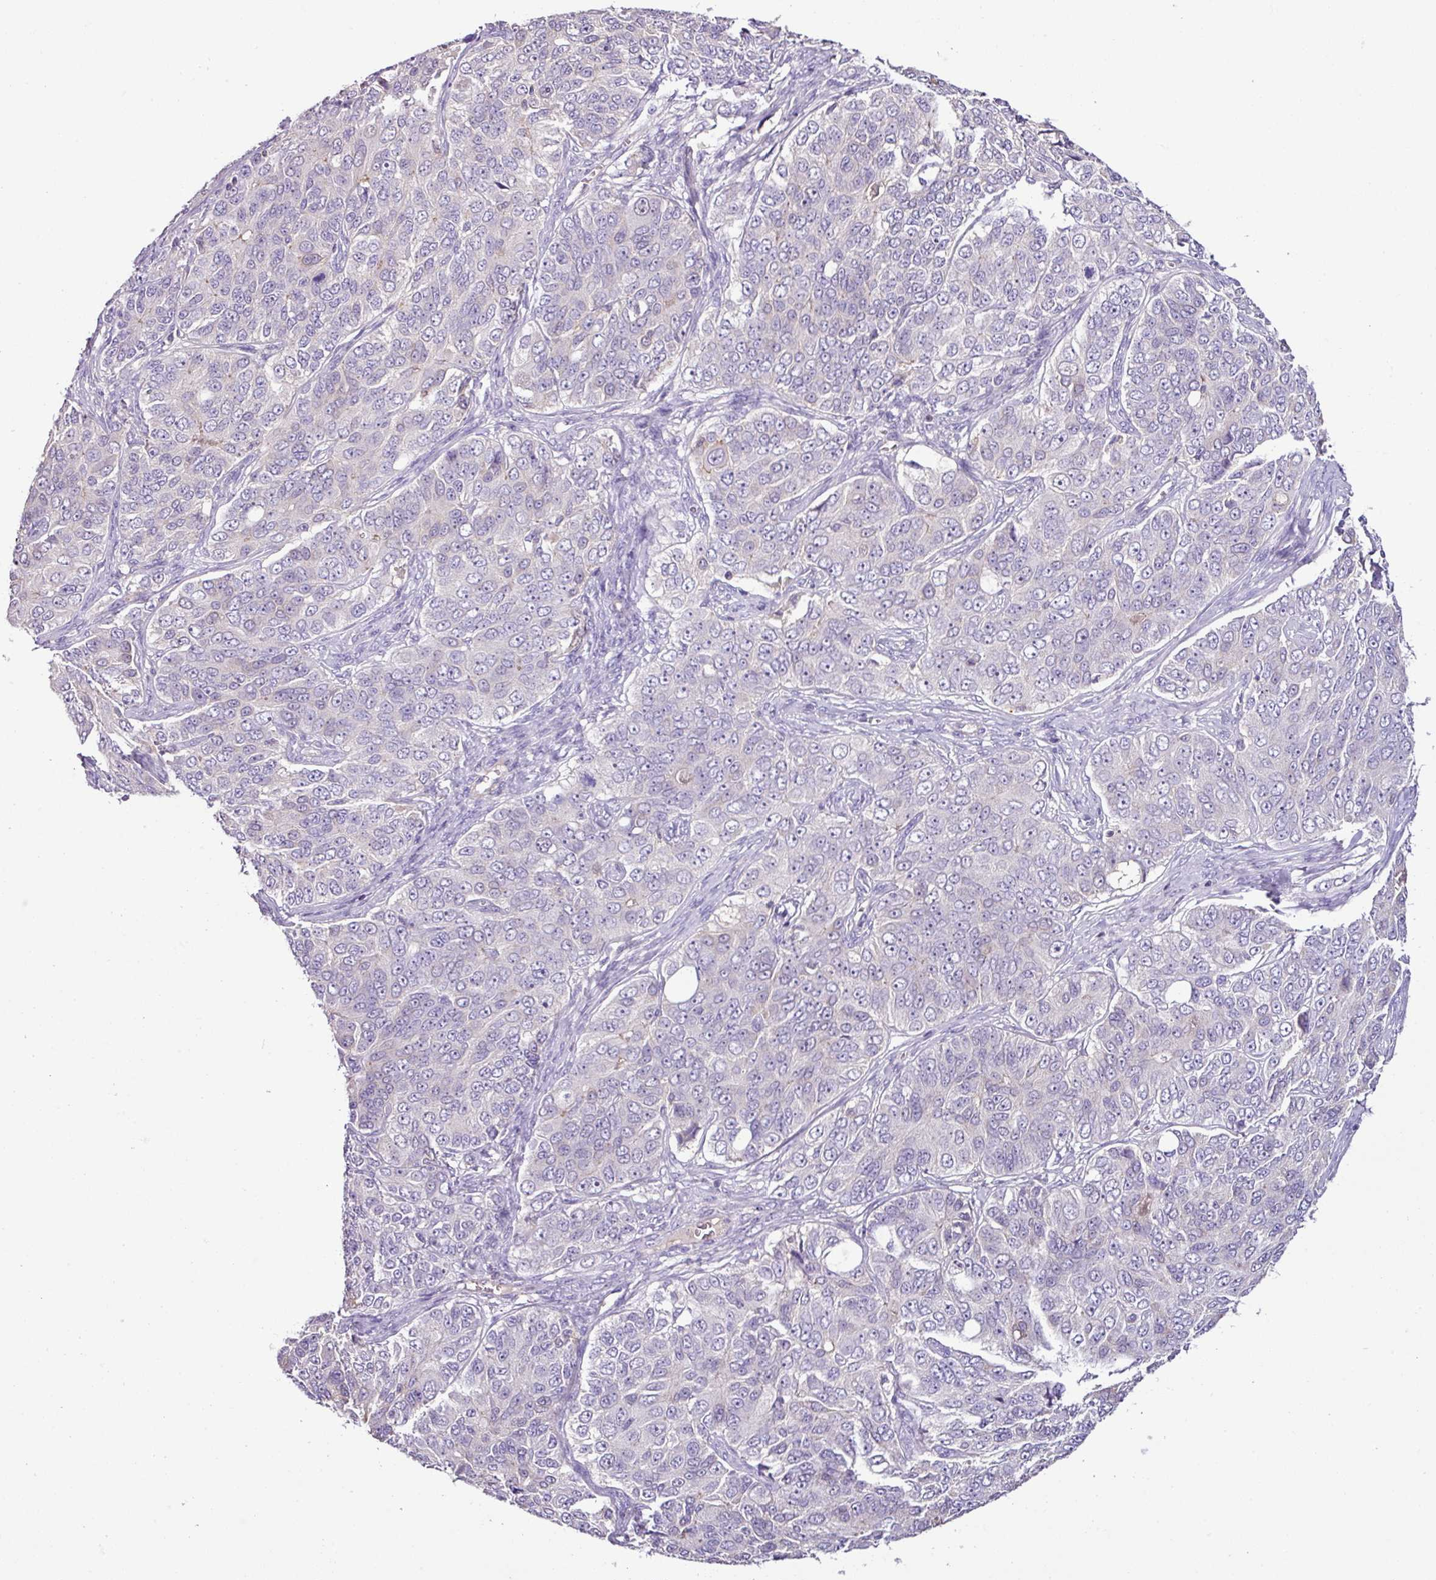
{"staining": {"intensity": "negative", "quantity": "none", "location": "none"}, "tissue": "ovarian cancer", "cell_type": "Tumor cells", "image_type": "cancer", "snomed": [{"axis": "morphology", "description": "Carcinoma, endometroid"}, {"axis": "topography", "description": "Ovary"}], "caption": "This is an IHC image of ovarian cancer (endometroid carcinoma). There is no staining in tumor cells.", "gene": "AGR3", "patient": {"sex": "female", "age": 51}}